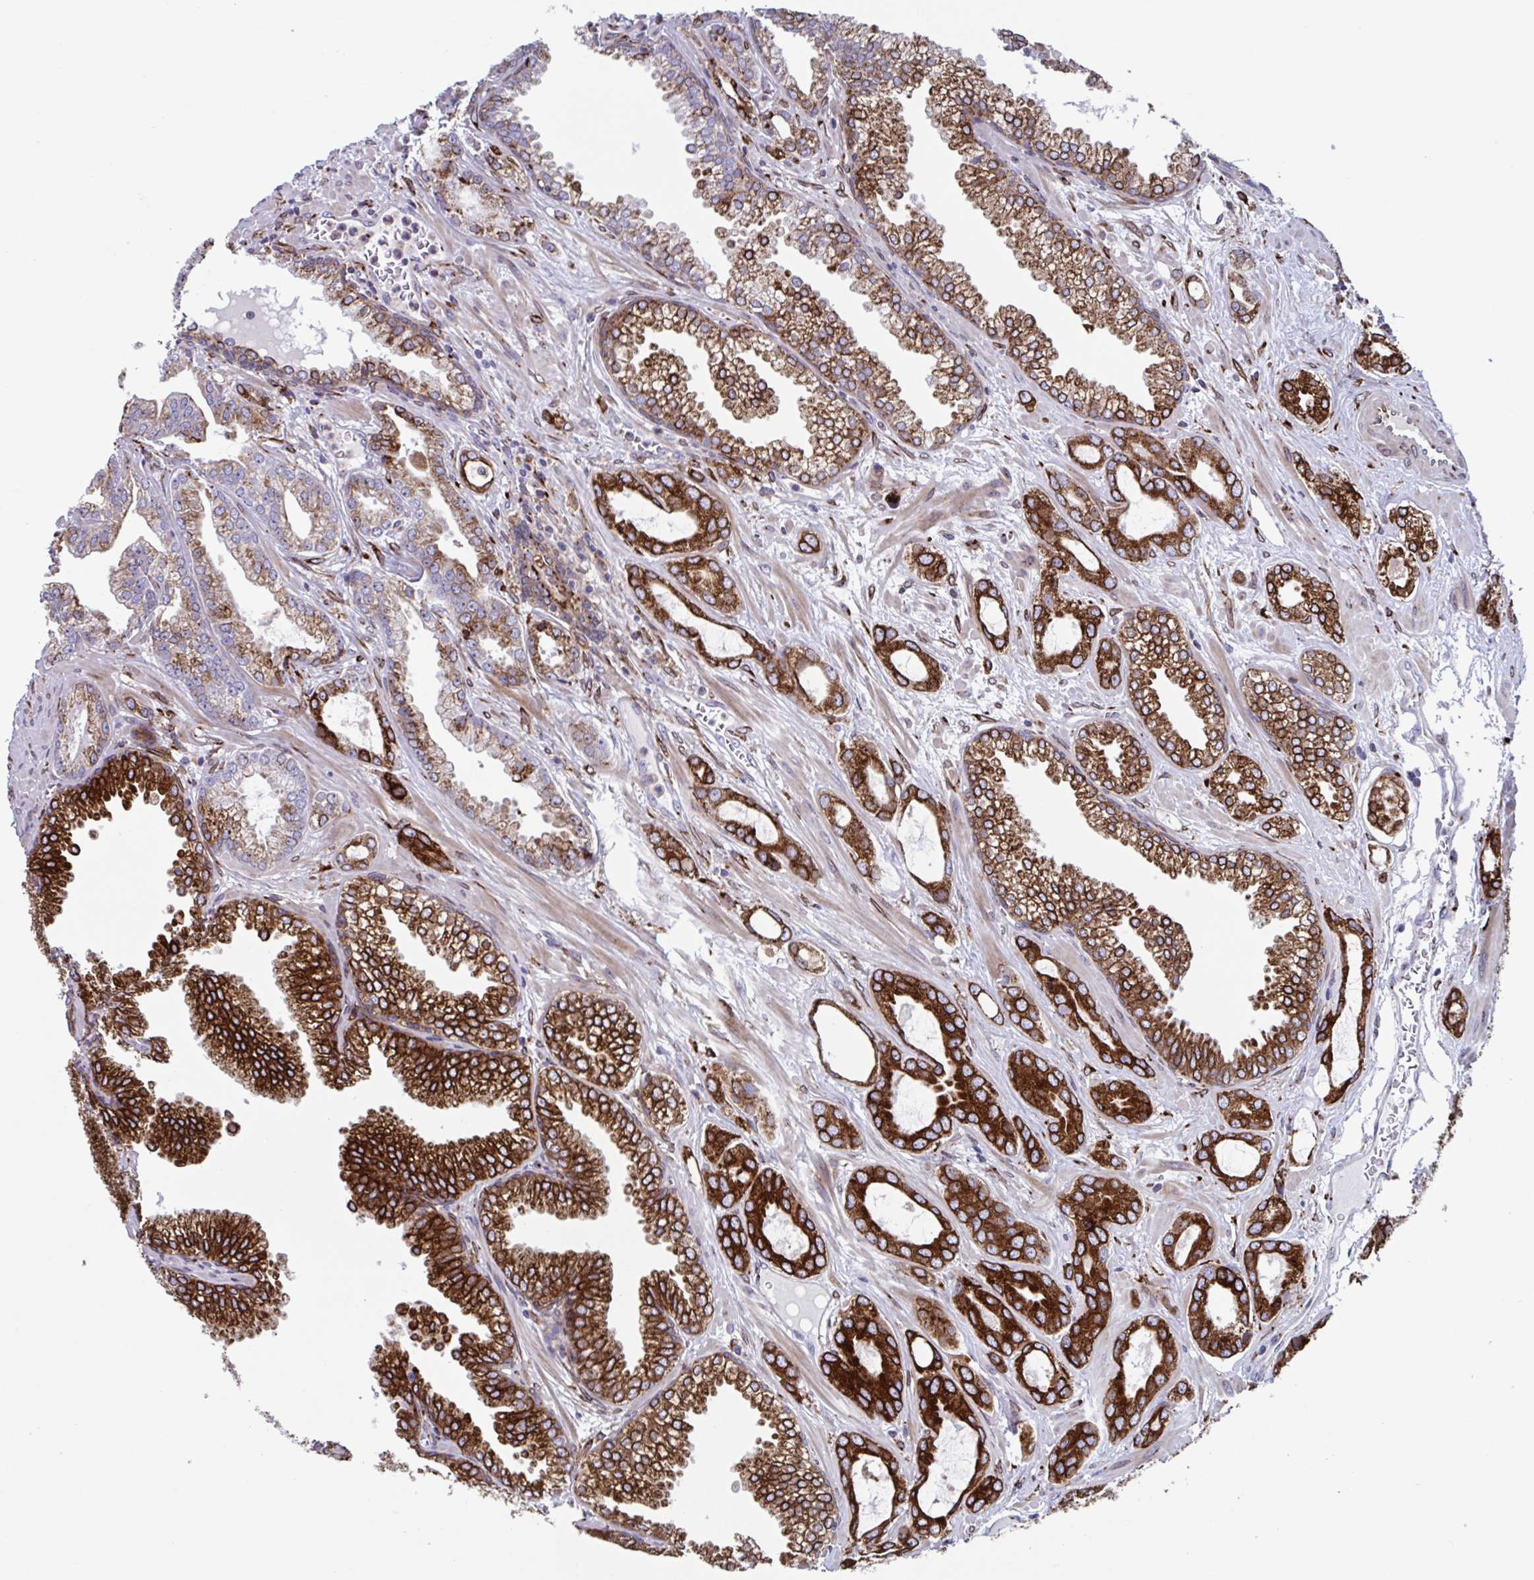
{"staining": {"intensity": "strong", "quantity": "25%-75%", "location": "cytoplasmic/membranous"}, "tissue": "prostate cancer", "cell_type": "Tumor cells", "image_type": "cancer", "snomed": [{"axis": "morphology", "description": "Adenocarcinoma, Medium grade"}, {"axis": "topography", "description": "Prostate"}], "caption": "Immunohistochemistry micrograph of human prostate cancer (adenocarcinoma (medium-grade)) stained for a protein (brown), which shows high levels of strong cytoplasmic/membranous expression in approximately 25%-75% of tumor cells.", "gene": "RFK", "patient": {"sex": "male", "age": 57}}